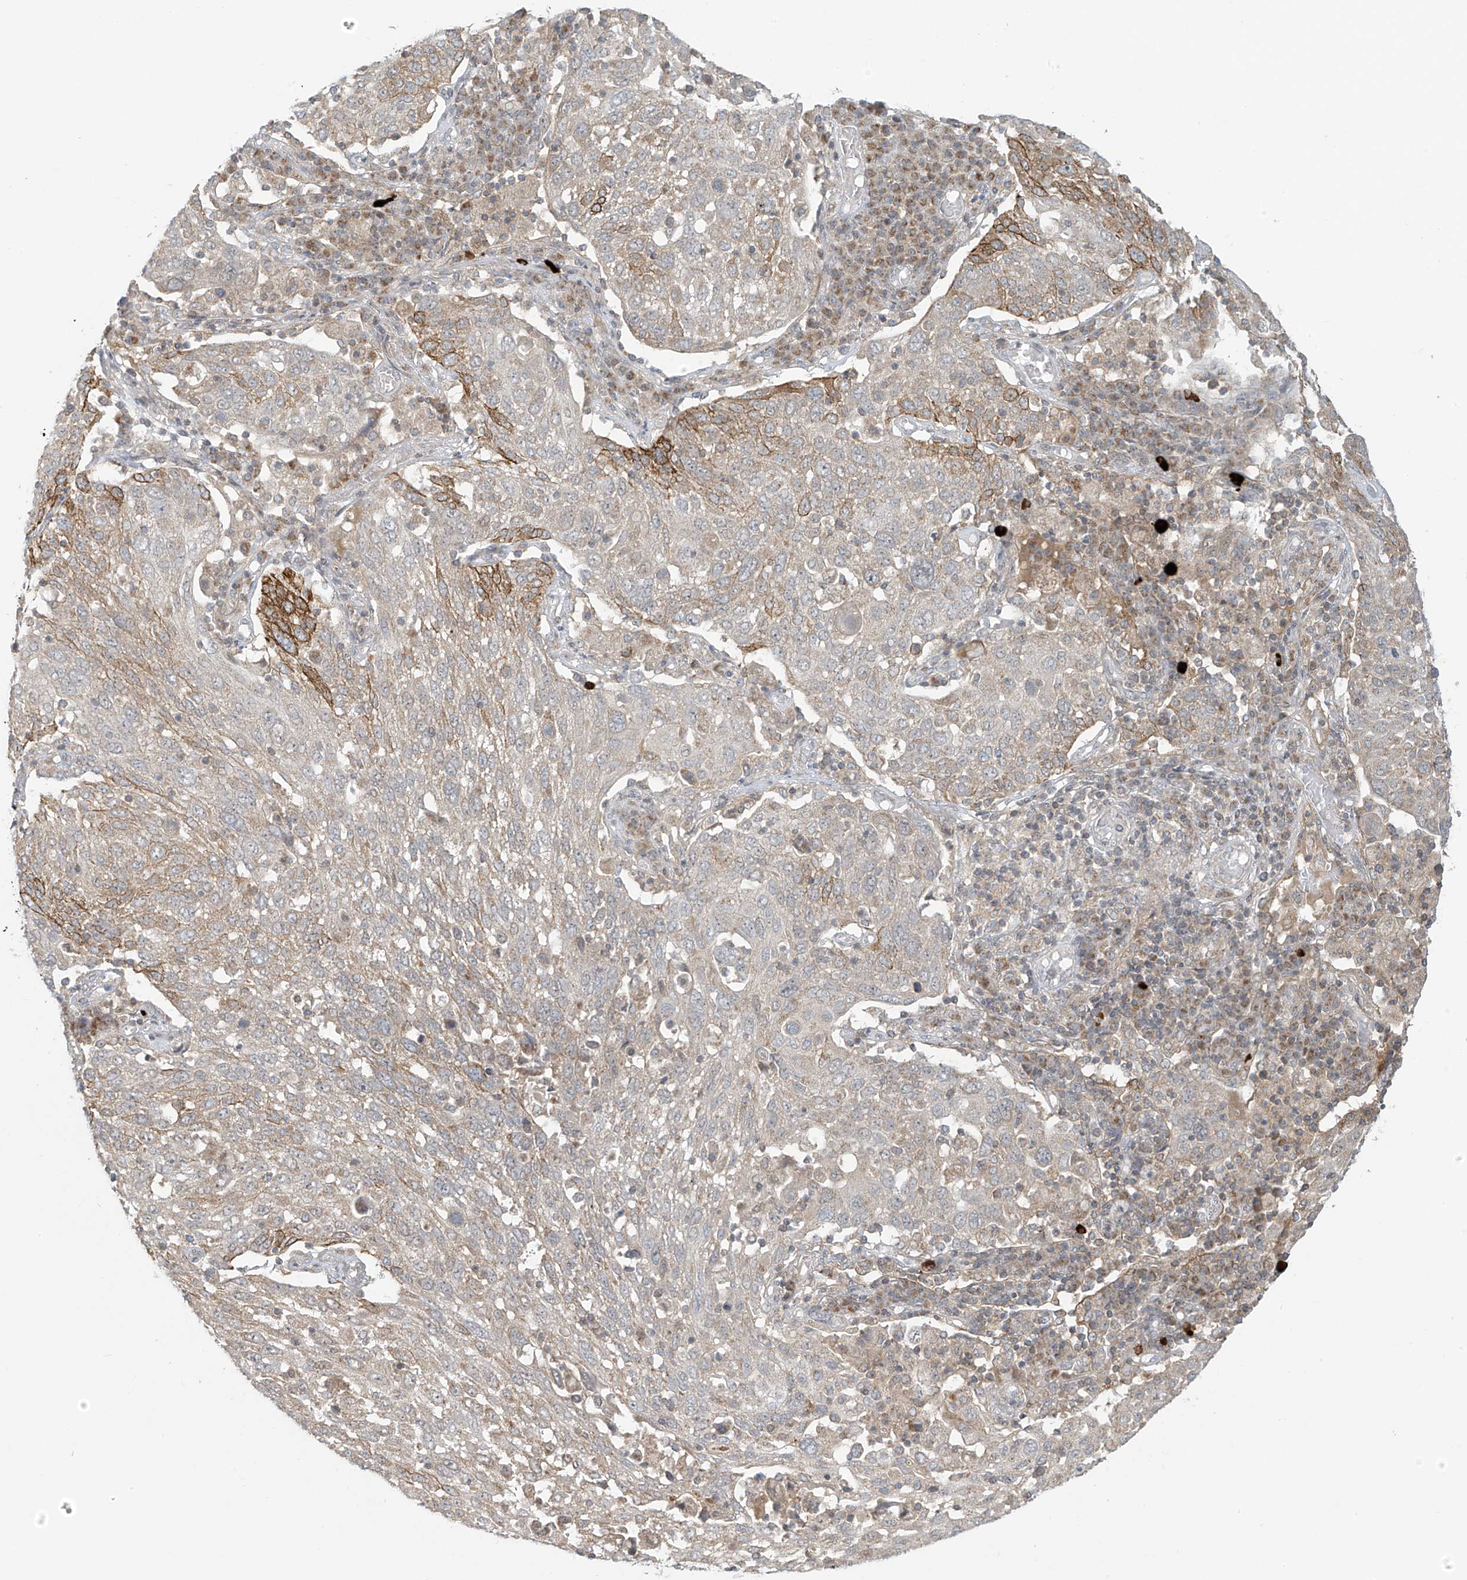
{"staining": {"intensity": "moderate", "quantity": "<25%", "location": "cytoplasmic/membranous"}, "tissue": "lung cancer", "cell_type": "Tumor cells", "image_type": "cancer", "snomed": [{"axis": "morphology", "description": "Squamous cell carcinoma, NOS"}, {"axis": "topography", "description": "Lung"}], "caption": "IHC image of human lung cancer (squamous cell carcinoma) stained for a protein (brown), which shows low levels of moderate cytoplasmic/membranous staining in approximately <25% of tumor cells.", "gene": "HDDC2", "patient": {"sex": "male", "age": 65}}